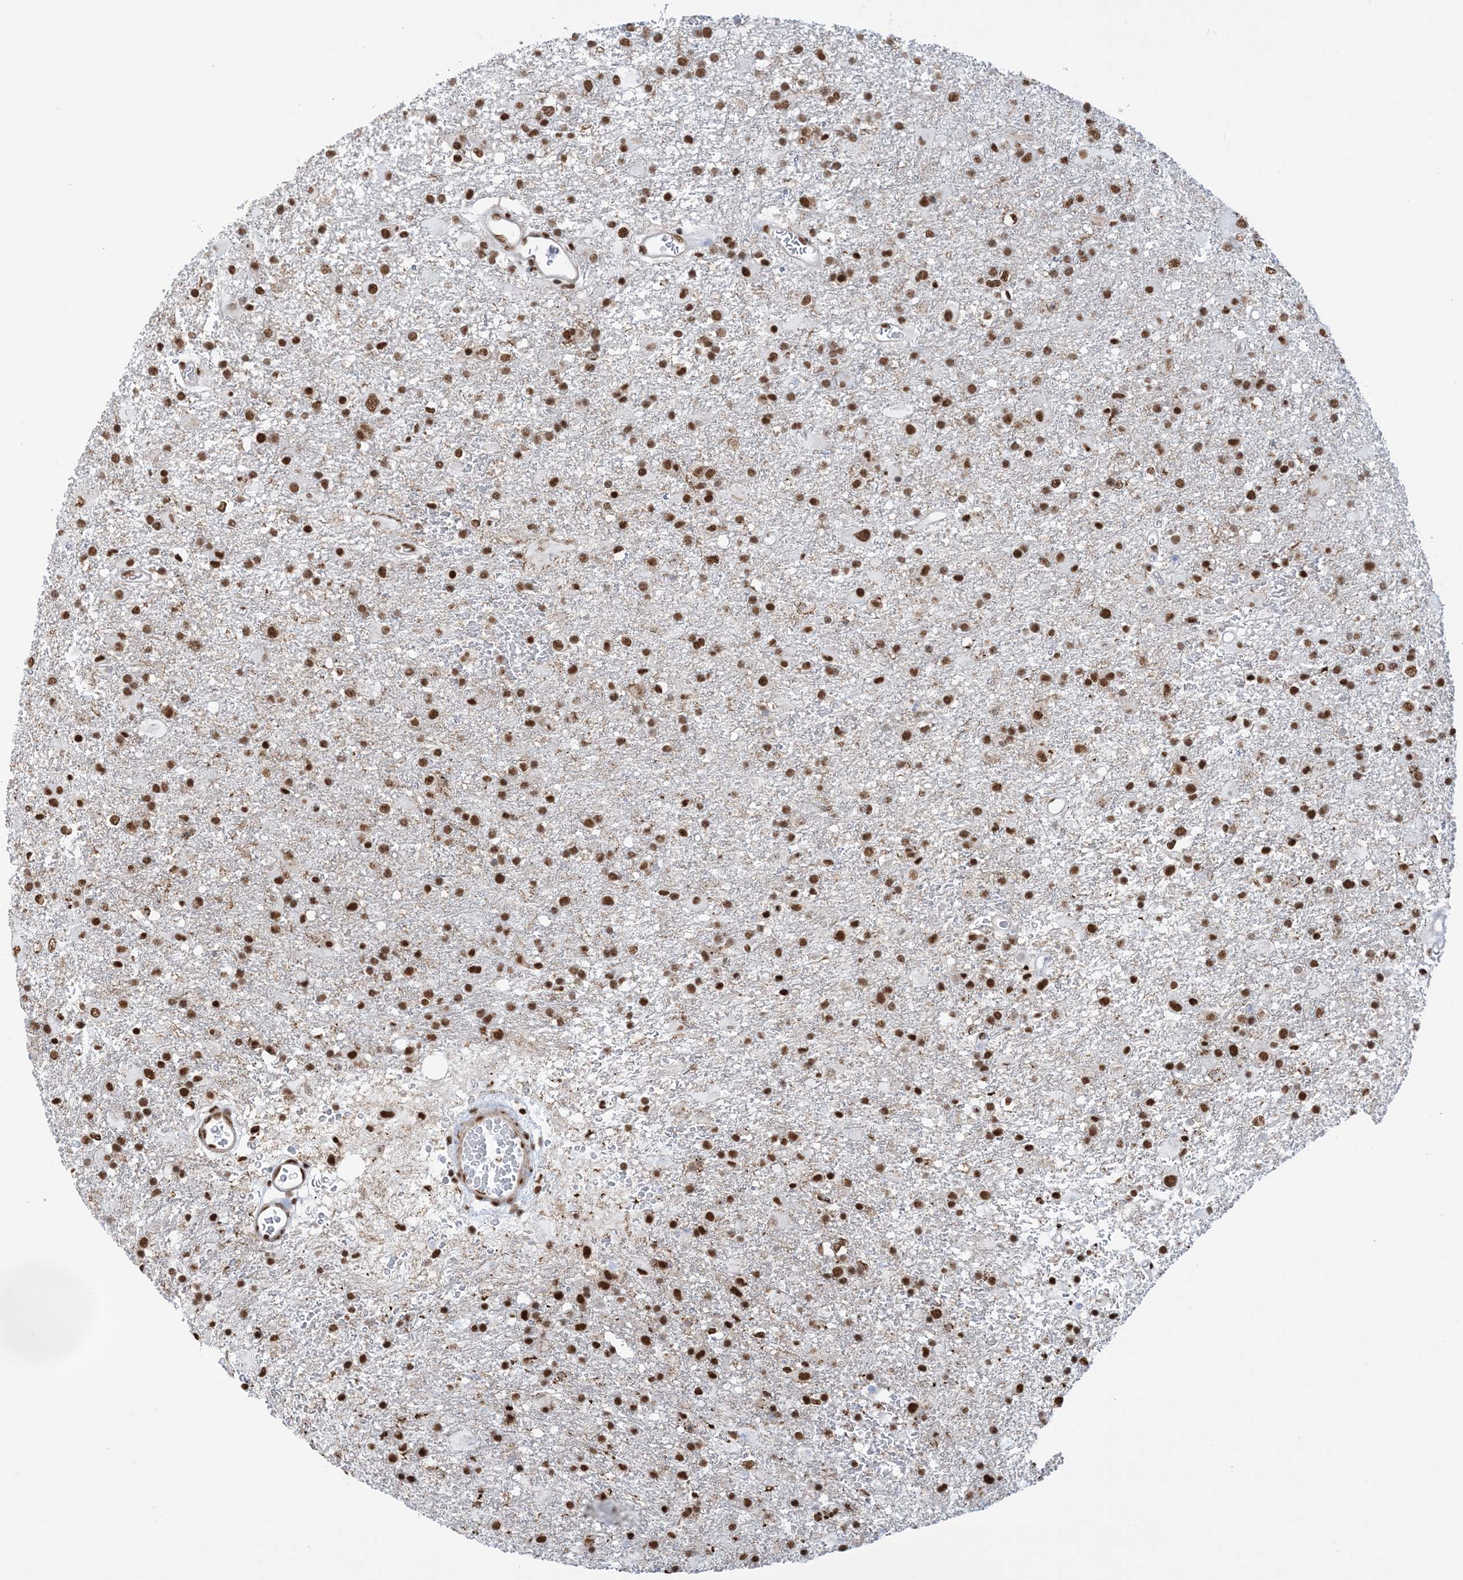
{"staining": {"intensity": "strong", "quantity": ">75%", "location": "nuclear"}, "tissue": "glioma", "cell_type": "Tumor cells", "image_type": "cancer", "snomed": [{"axis": "morphology", "description": "Glioma, malignant, Low grade"}, {"axis": "topography", "description": "Brain"}], "caption": "A micrograph of low-grade glioma (malignant) stained for a protein exhibits strong nuclear brown staining in tumor cells.", "gene": "ZNF792", "patient": {"sex": "male", "age": 65}}